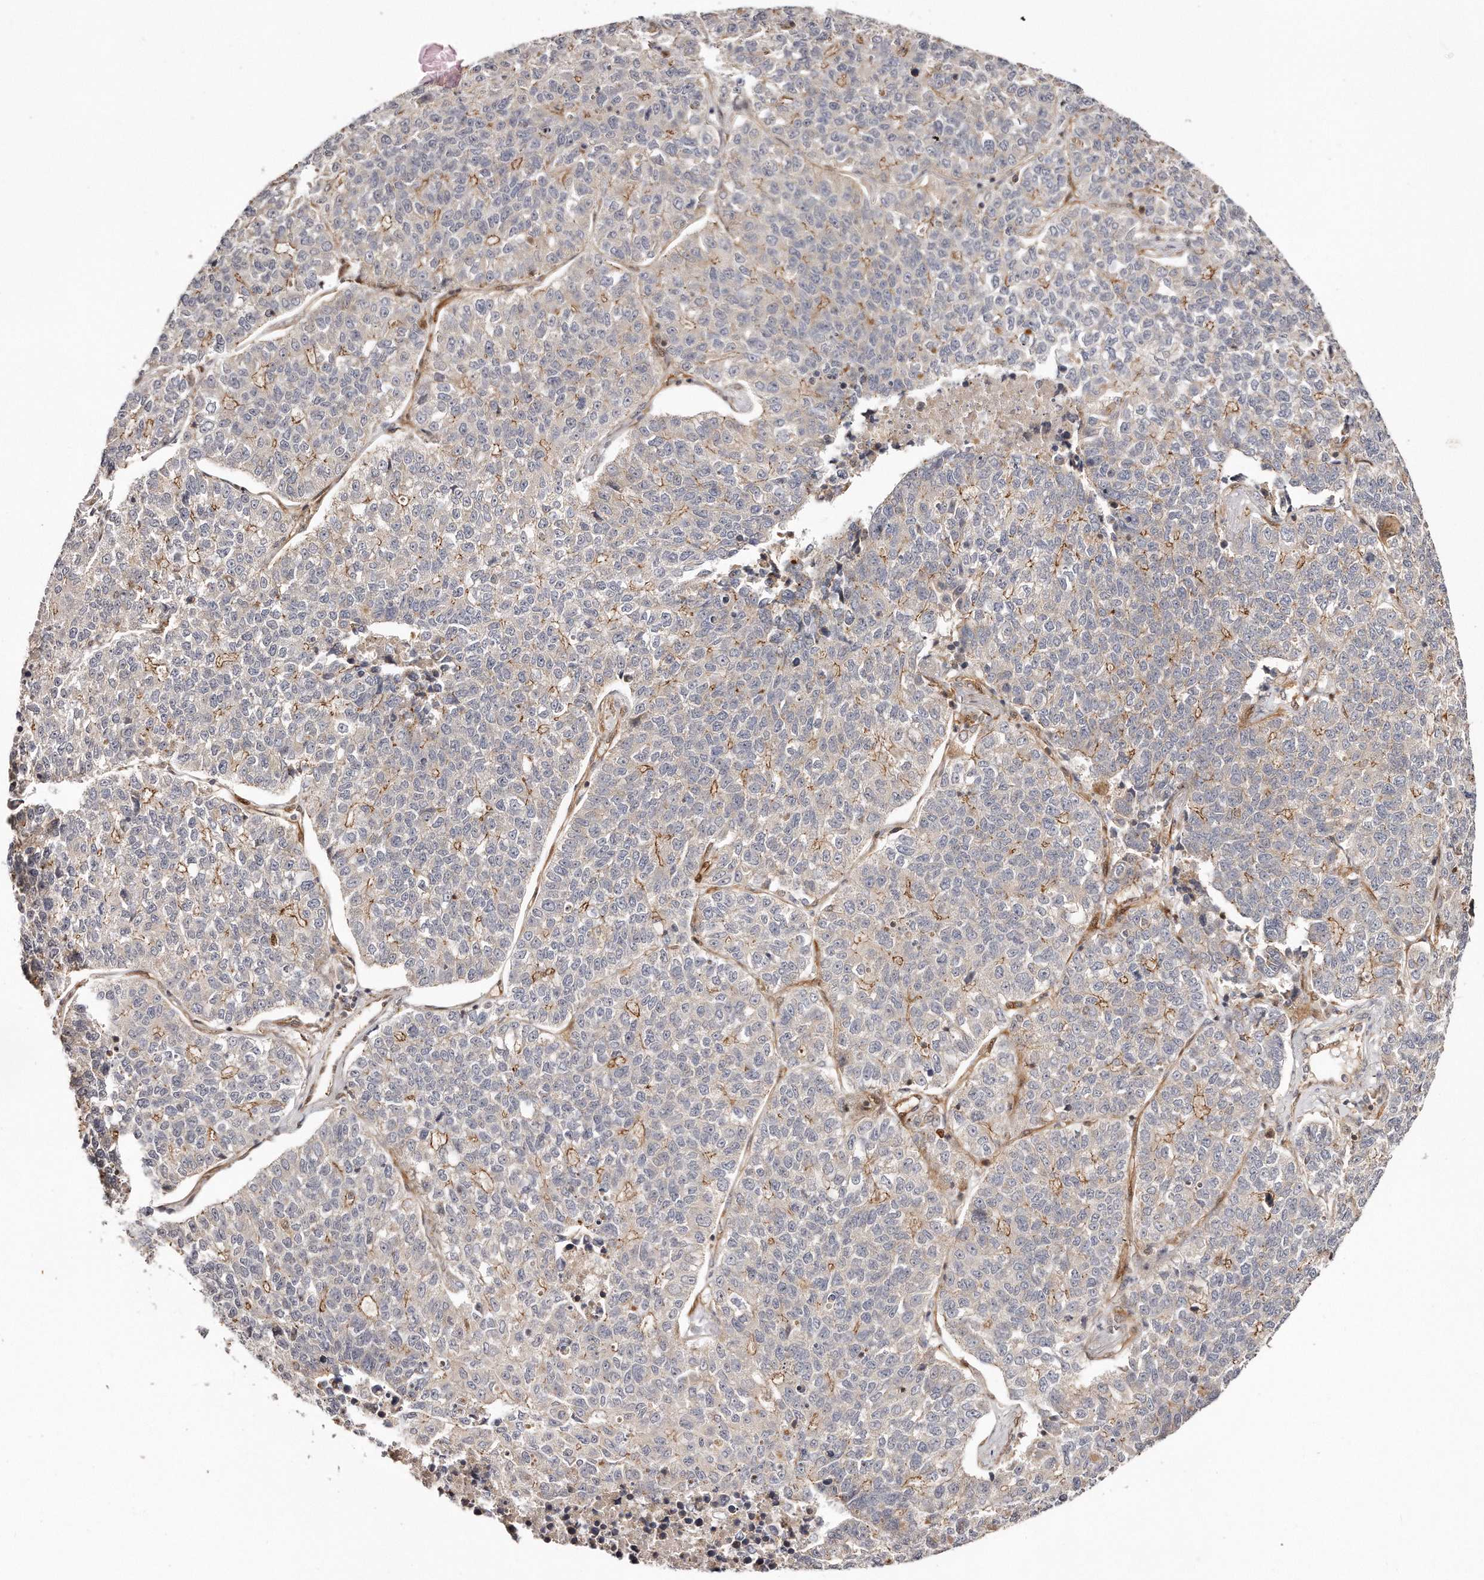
{"staining": {"intensity": "moderate", "quantity": "<25%", "location": "cytoplasmic/membranous"}, "tissue": "lung cancer", "cell_type": "Tumor cells", "image_type": "cancer", "snomed": [{"axis": "morphology", "description": "Adenocarcinoma, NOS"}, {"axis": "topography", "description": "Lung"}], "caption": "This is an image of IHC staining of lung adenocarcinoma, which shows moderate staining in the cytoplasmic/membranous of tumor cells.", "gene": "GBP4", "patient": {"sex": "male", "age": 49}}